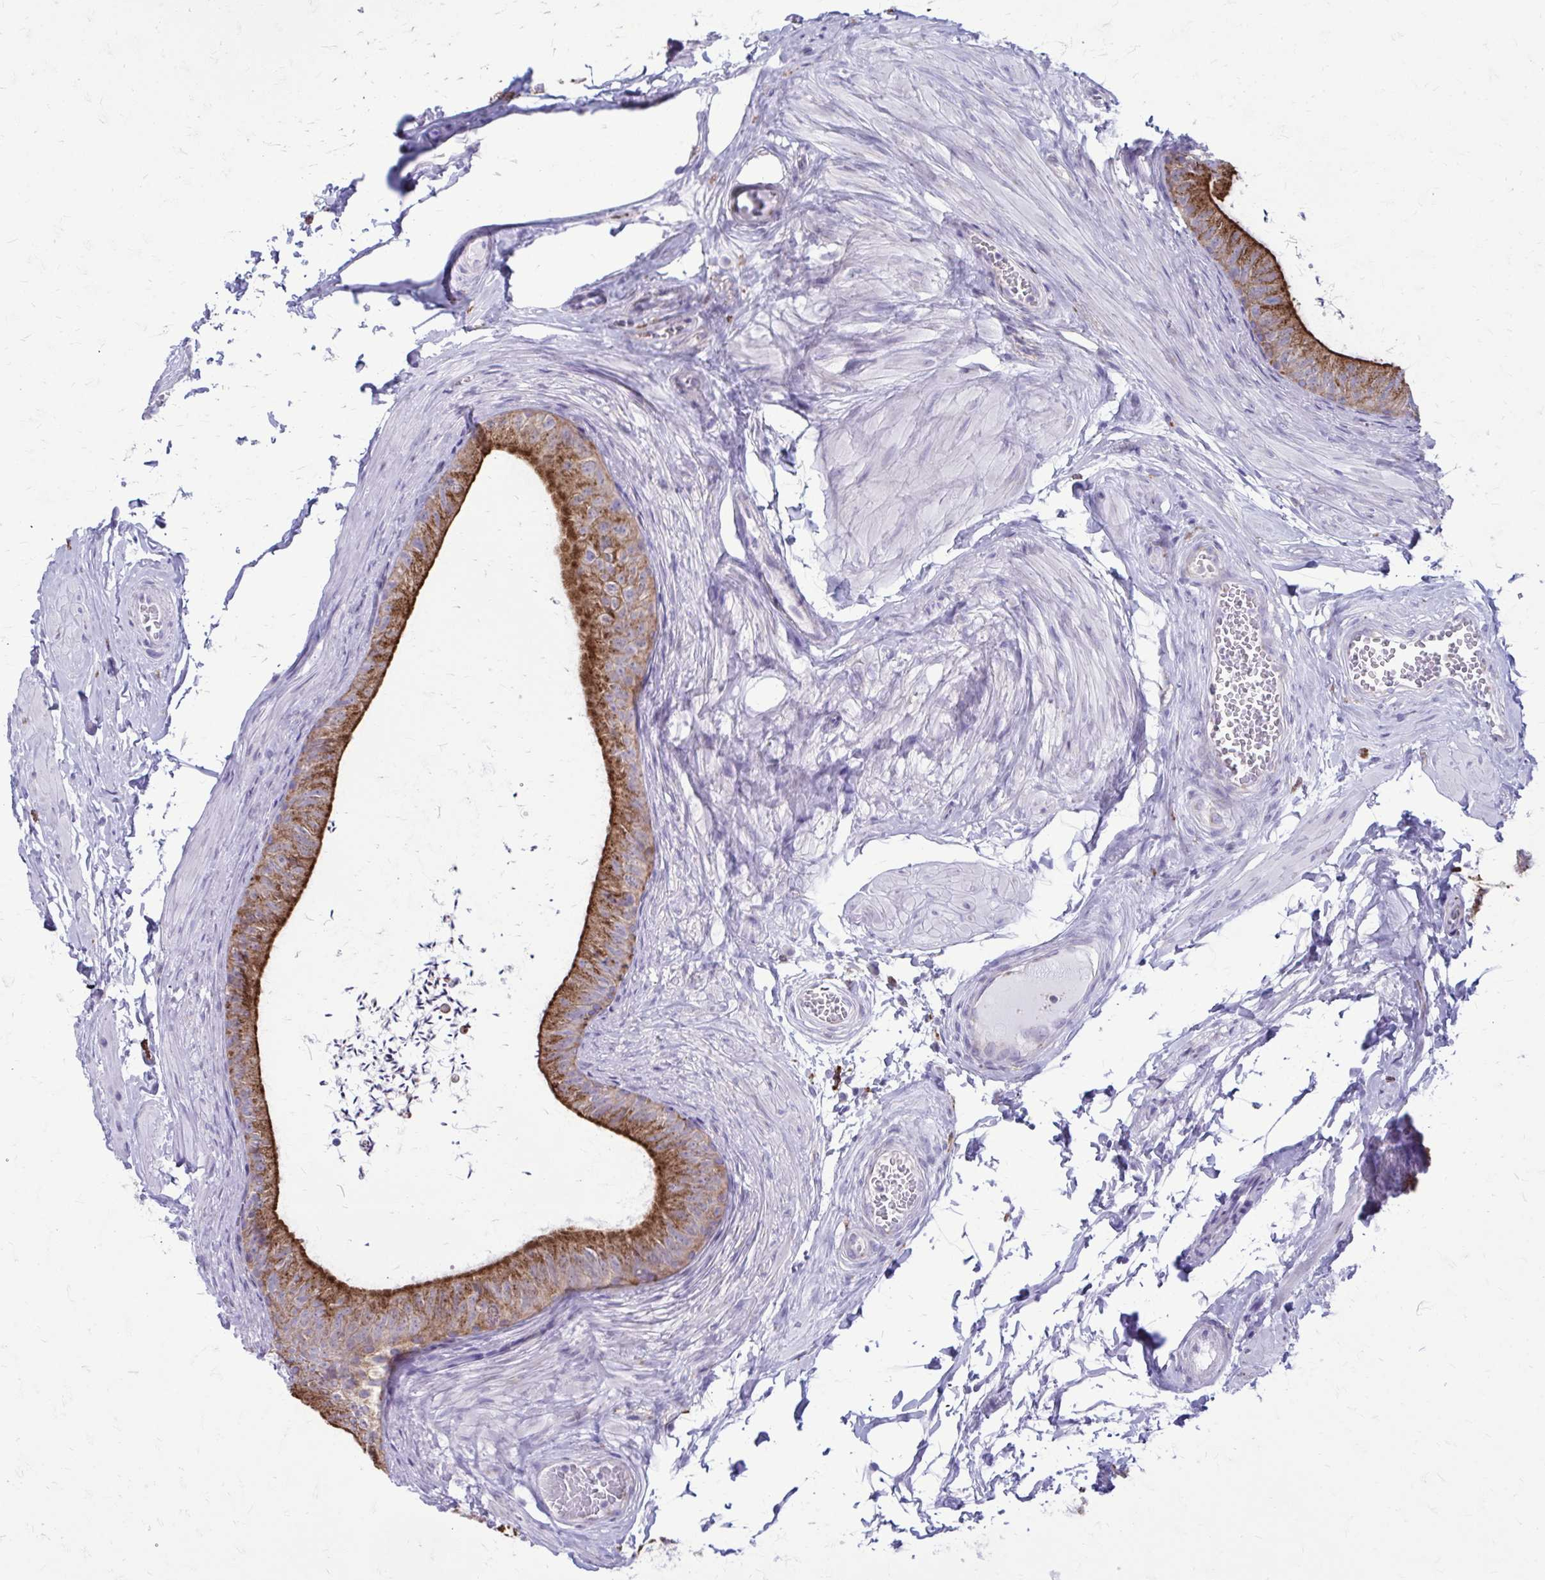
{"staining": {"intensity": "strong", "quantity": "25%-75%", "location": "cytoplasmic/membranous"}, "tissue": "epididymis", "cell_type": "Glandular cells", "image_type": "normal", "snomed": [{"axis": "morphology", "description": "Normal tissue, NOS"}, {"axis": "topography", "description": "Epididymis, spermatic cord, NOS"}, {"axis": "topography", "description": "Epididymis"}, {"axis": "topography", "description": "Peripheral nerve tissue"}], "caption": "Immunohistochemistry of unremarkable human epididymis exhibits high levels of strong cytoplasmic/membranous expression in about 25%-75% of glandular cells.", "gene": "CLTA", "patient": {"sex": "male", "age": 29}}